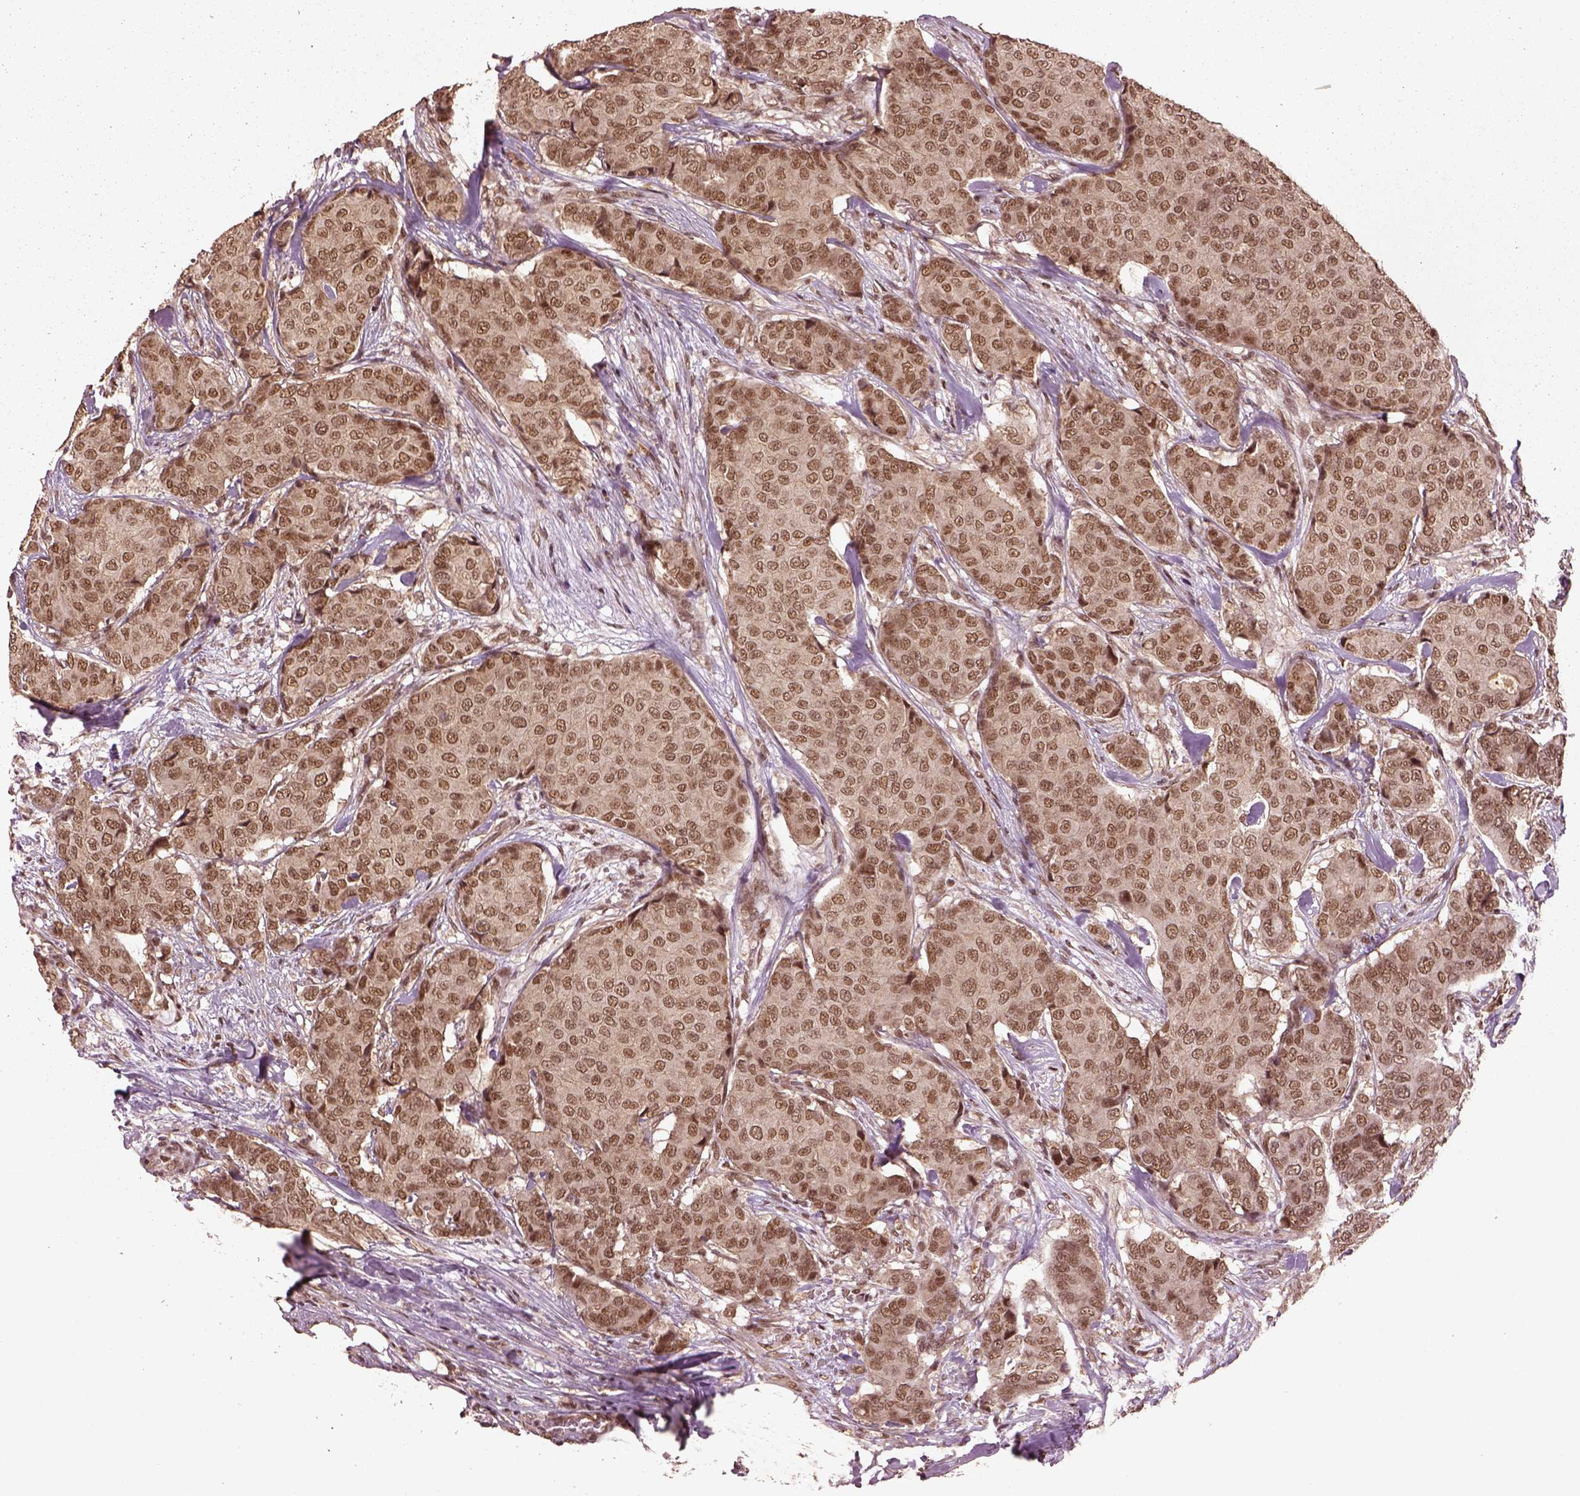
{"staining": {"intensity": "moderate", "quantity": ">75%", "location": "nuclear"}, "tissue": "breast cancer", "cell_type": "Tumor cells", "image_type": "cancer", "snomed": [{"axis": "morphology", "description": "Duct carcinoma"}, {"axis": "topography", "description": "Breast"}], "caption": "IHC (DAB) staining of human breast infiltrating ductal carcinoma reveals moderate nuclear protein expression in about >75% of tumor cells. The protein is shown in brown color, while the nuclei are stained blue.", "gene": "BRD9", "patient": {"sex": "female", "age": 75}}